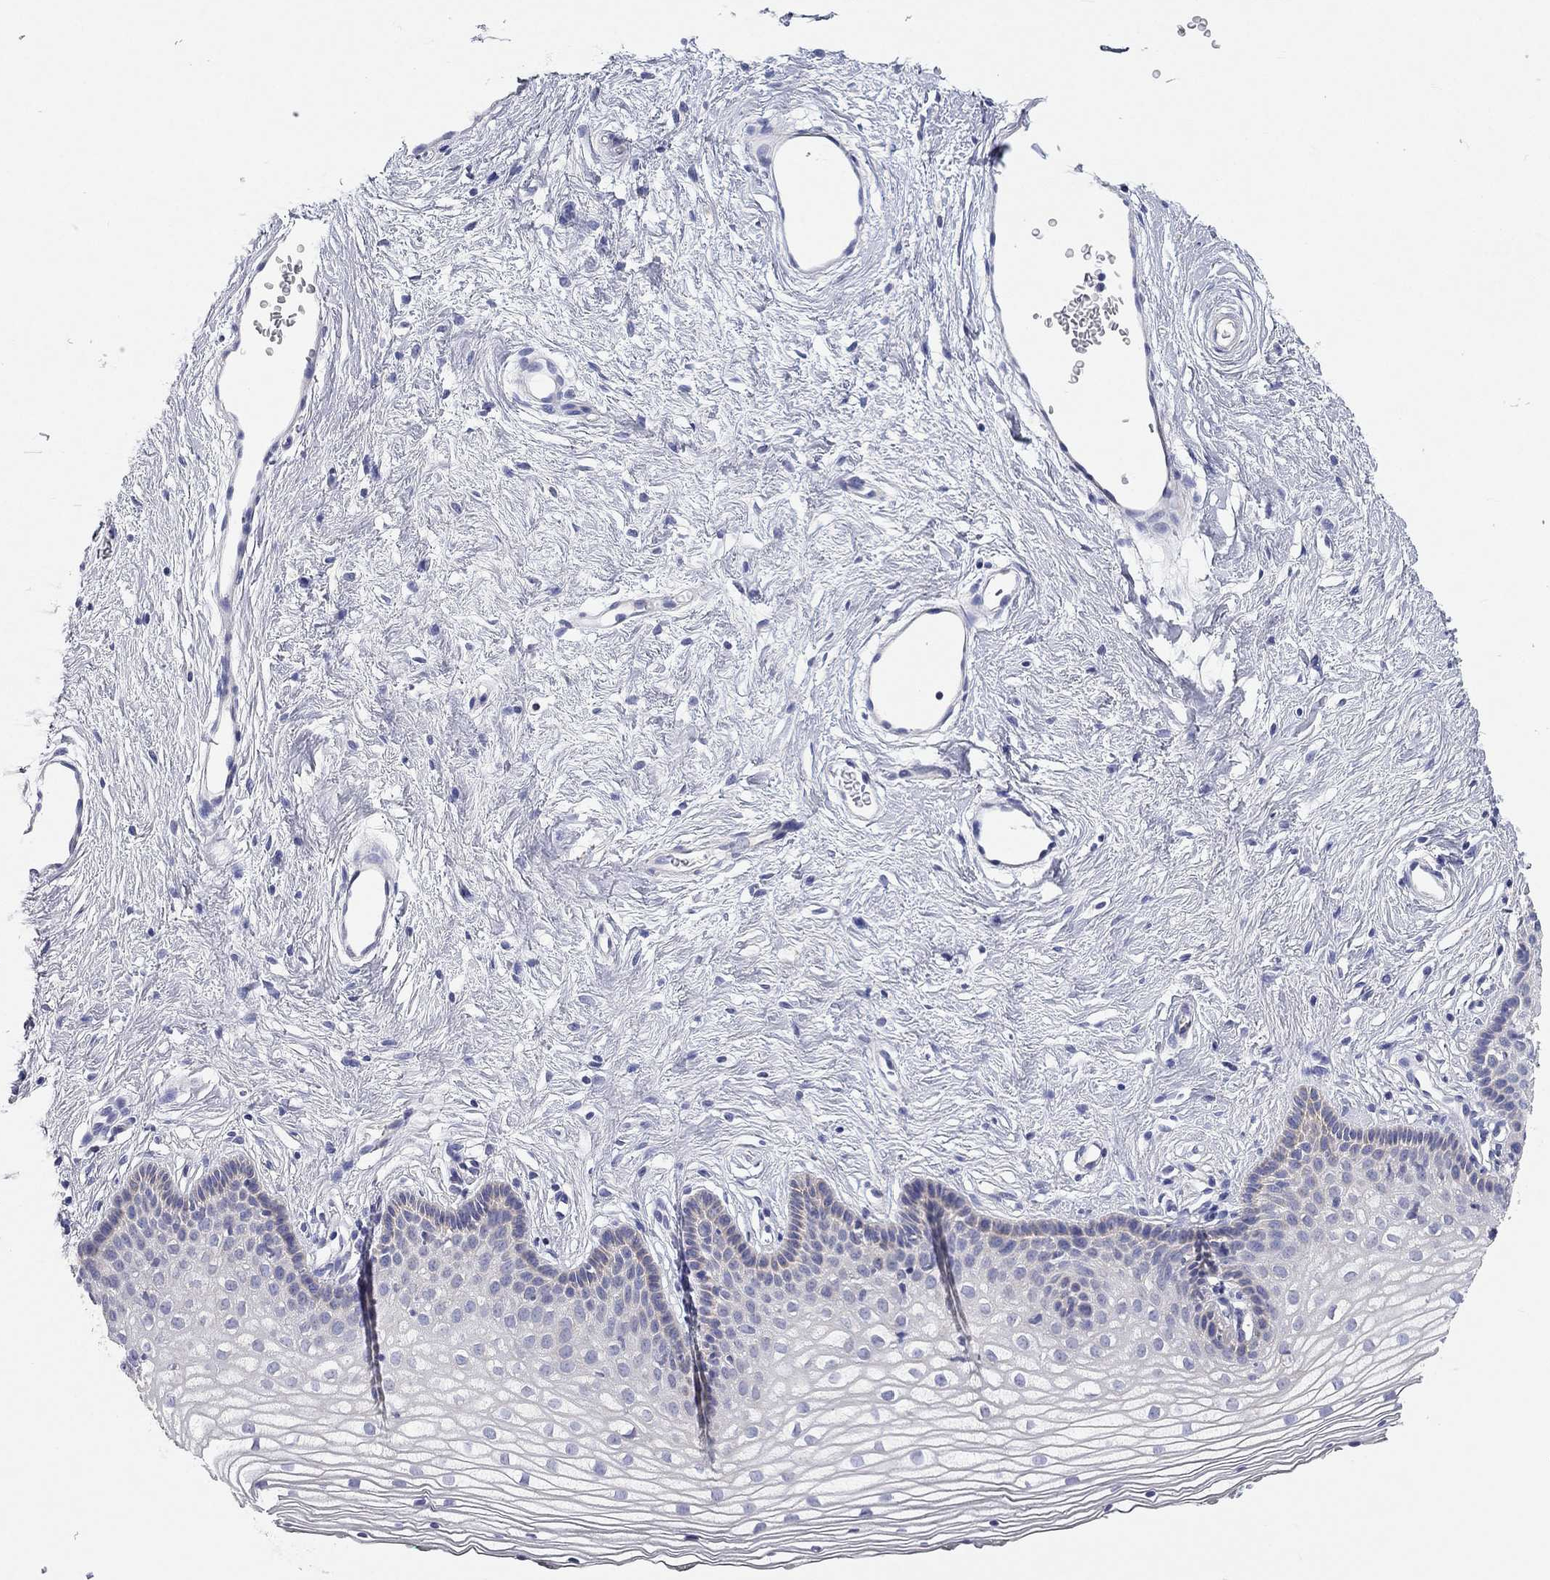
{"staining": {"intensity": "weak", "quantity": "<25%", "location": "cytoplasmic/membranous"}, "tissue": "vagina", "cell_type": "Squamous epithelial cells", "image_type": "normal", "snomed": [{"axis": "morphology", "description": "Normal tissue, NOS"}, {"axis": "topography", "description": "Vagina"}], "caption": "This is an IHC image of unremarkable human vagina. There is no positivity in squamous epithelial cells.", "gene": "RCAN1", "patient": {"sex": "female", "age": 36}}